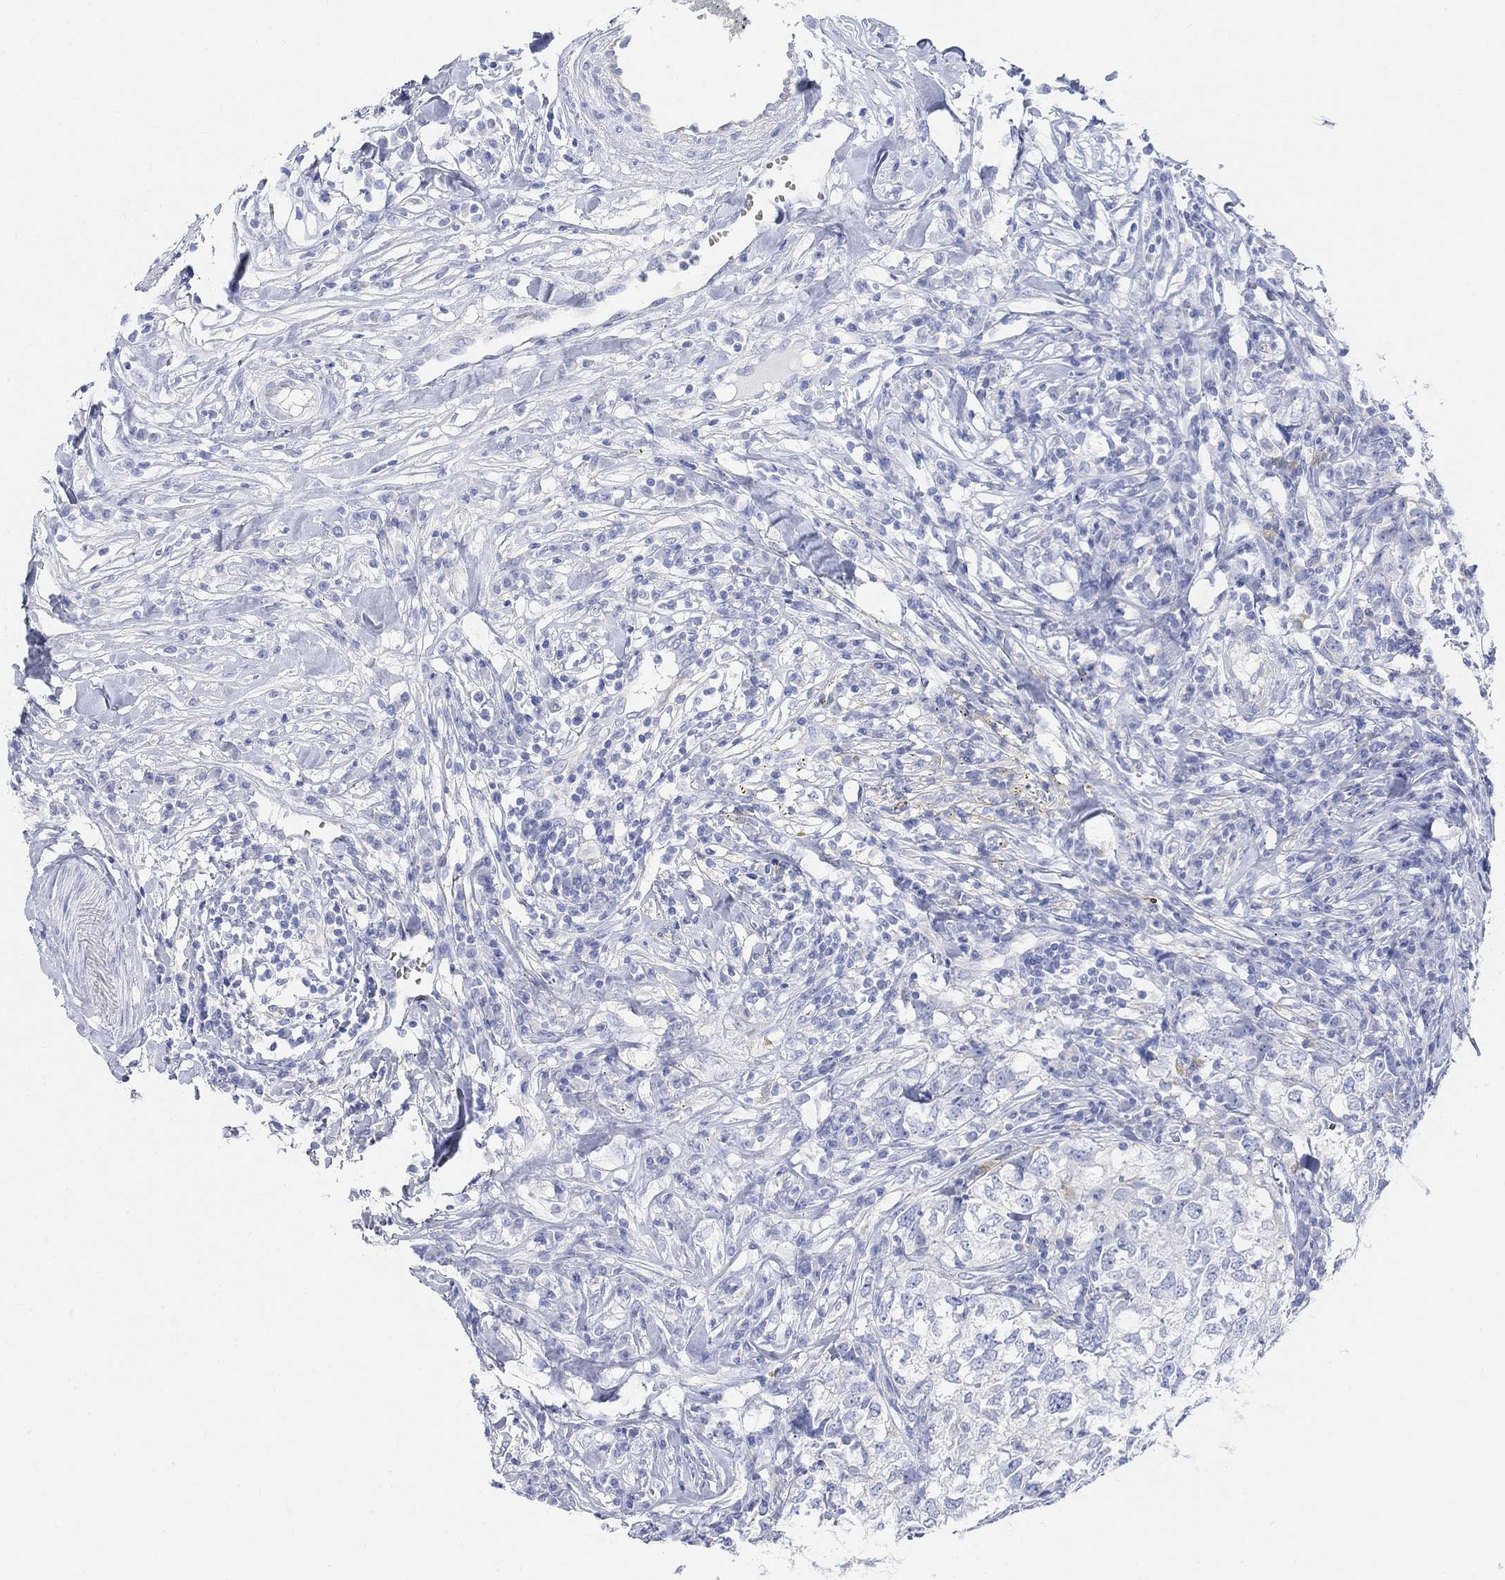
{"staining": {"intensity": "negative", "quantity": "none", "location": "none"}, "tissue": "breast cancer", "cell_type": "Tumor cells", "image_type": "cancer", "snomed": [{"axis": "morphology", "description": "Duct carcinoma"}, {"axis": "topography", "description": "Breast"}], "caption": "DAB (3,3'-diaminobenzidine) immunohistochemical staining of human breast infiltrating ductal carcinoma demonstrates no significant staining in tumor cells.", "gene": "RETNLB", "patient": {"sex": "female", "age": 30}}